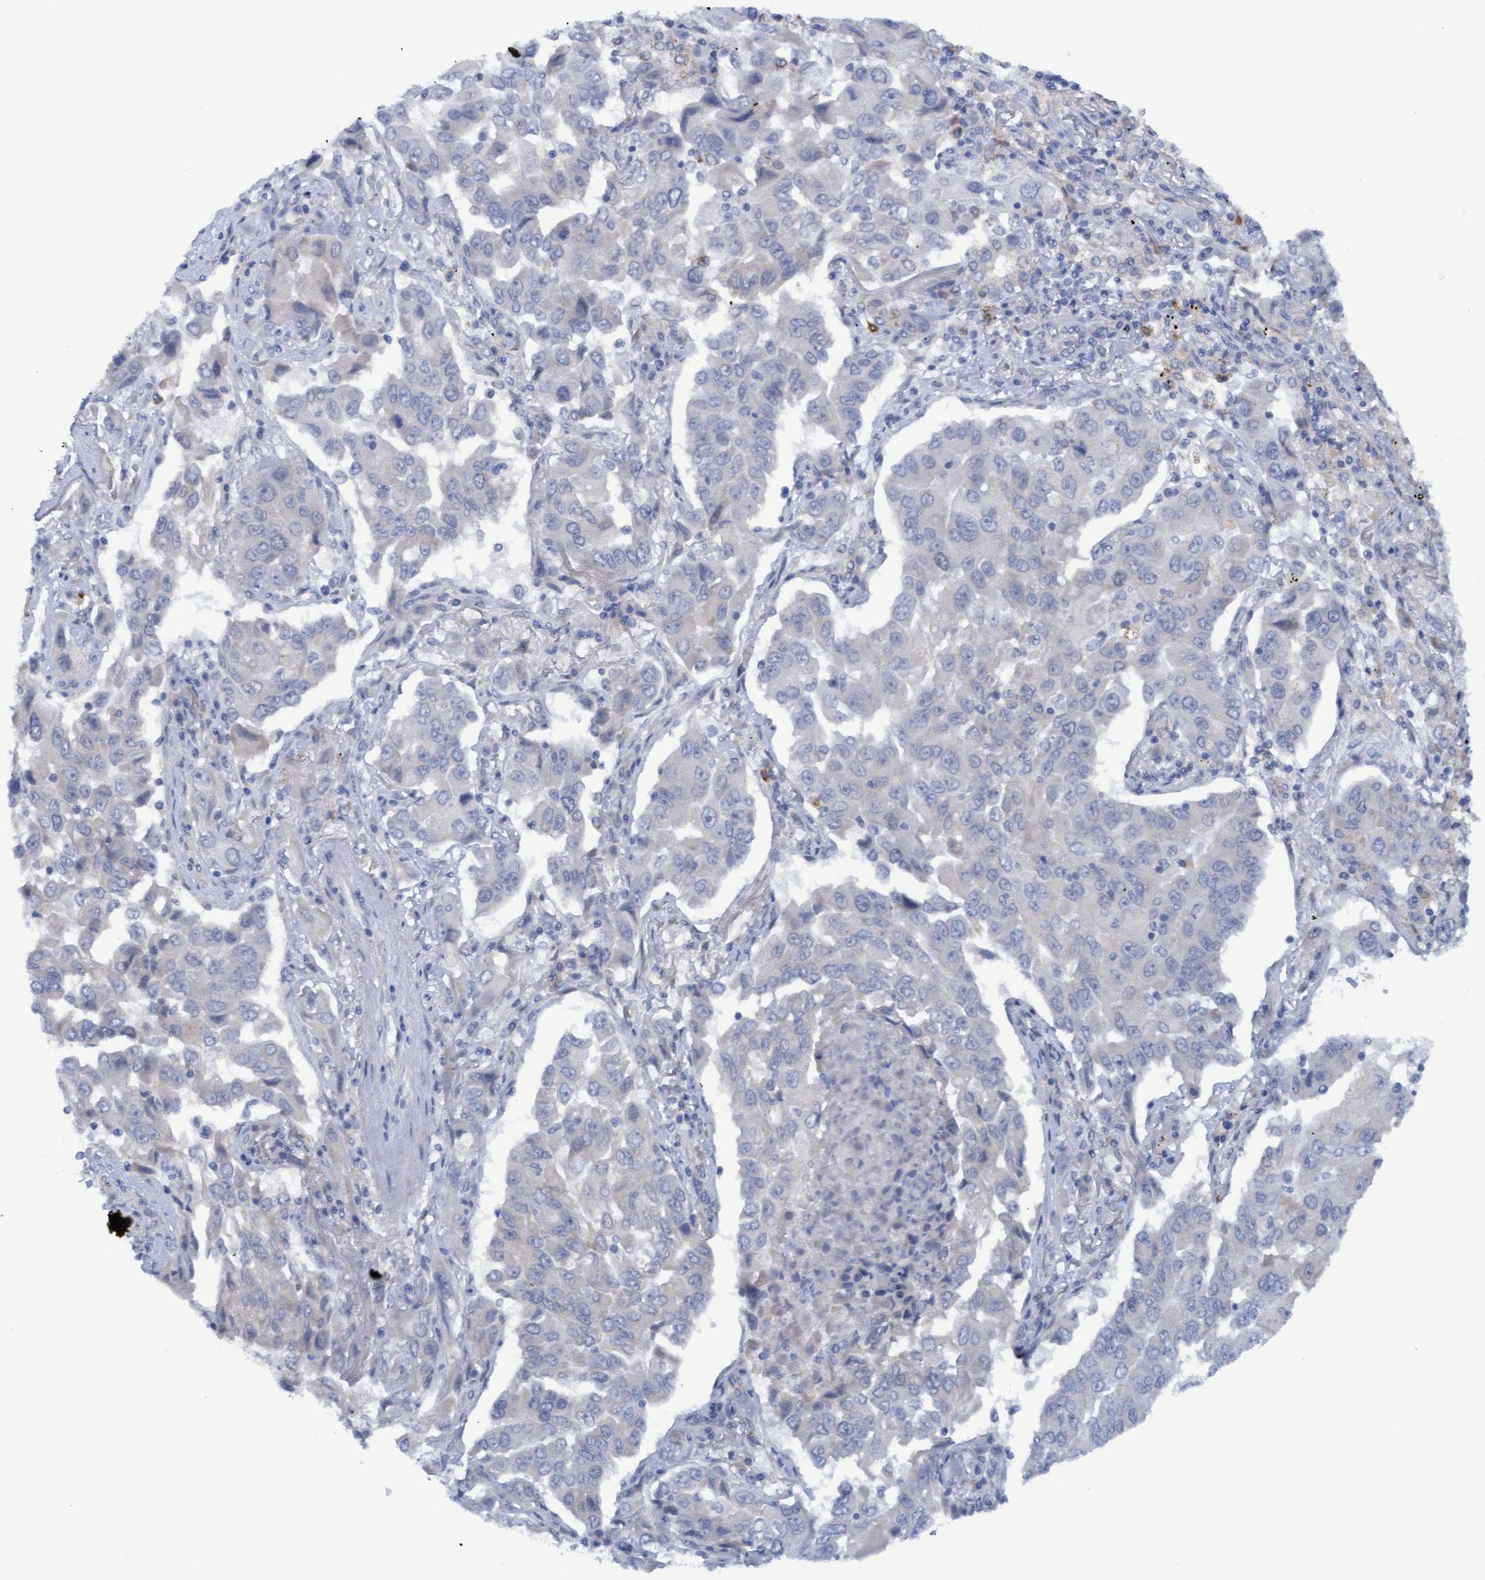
{"staining": {"intensity": "negative", "quantity": "none", "location": "none"}, "tissue": "lung cancer", "cell_type": "Tumor cells", "image_type": "cancer", "snomed": [{"axis": "morphology", "description": "Adenocarcinoma, NOS"}, {"axis": "topography", "description": "Lung"}], "caption": "A high-resolution image shows immunohistochemistry staining of adenocarcinoma (lung), which exhibits no significant positivity in tumor cells.", "gene": "STXBP1", "patient": {"sex": "female", "age": 65}}